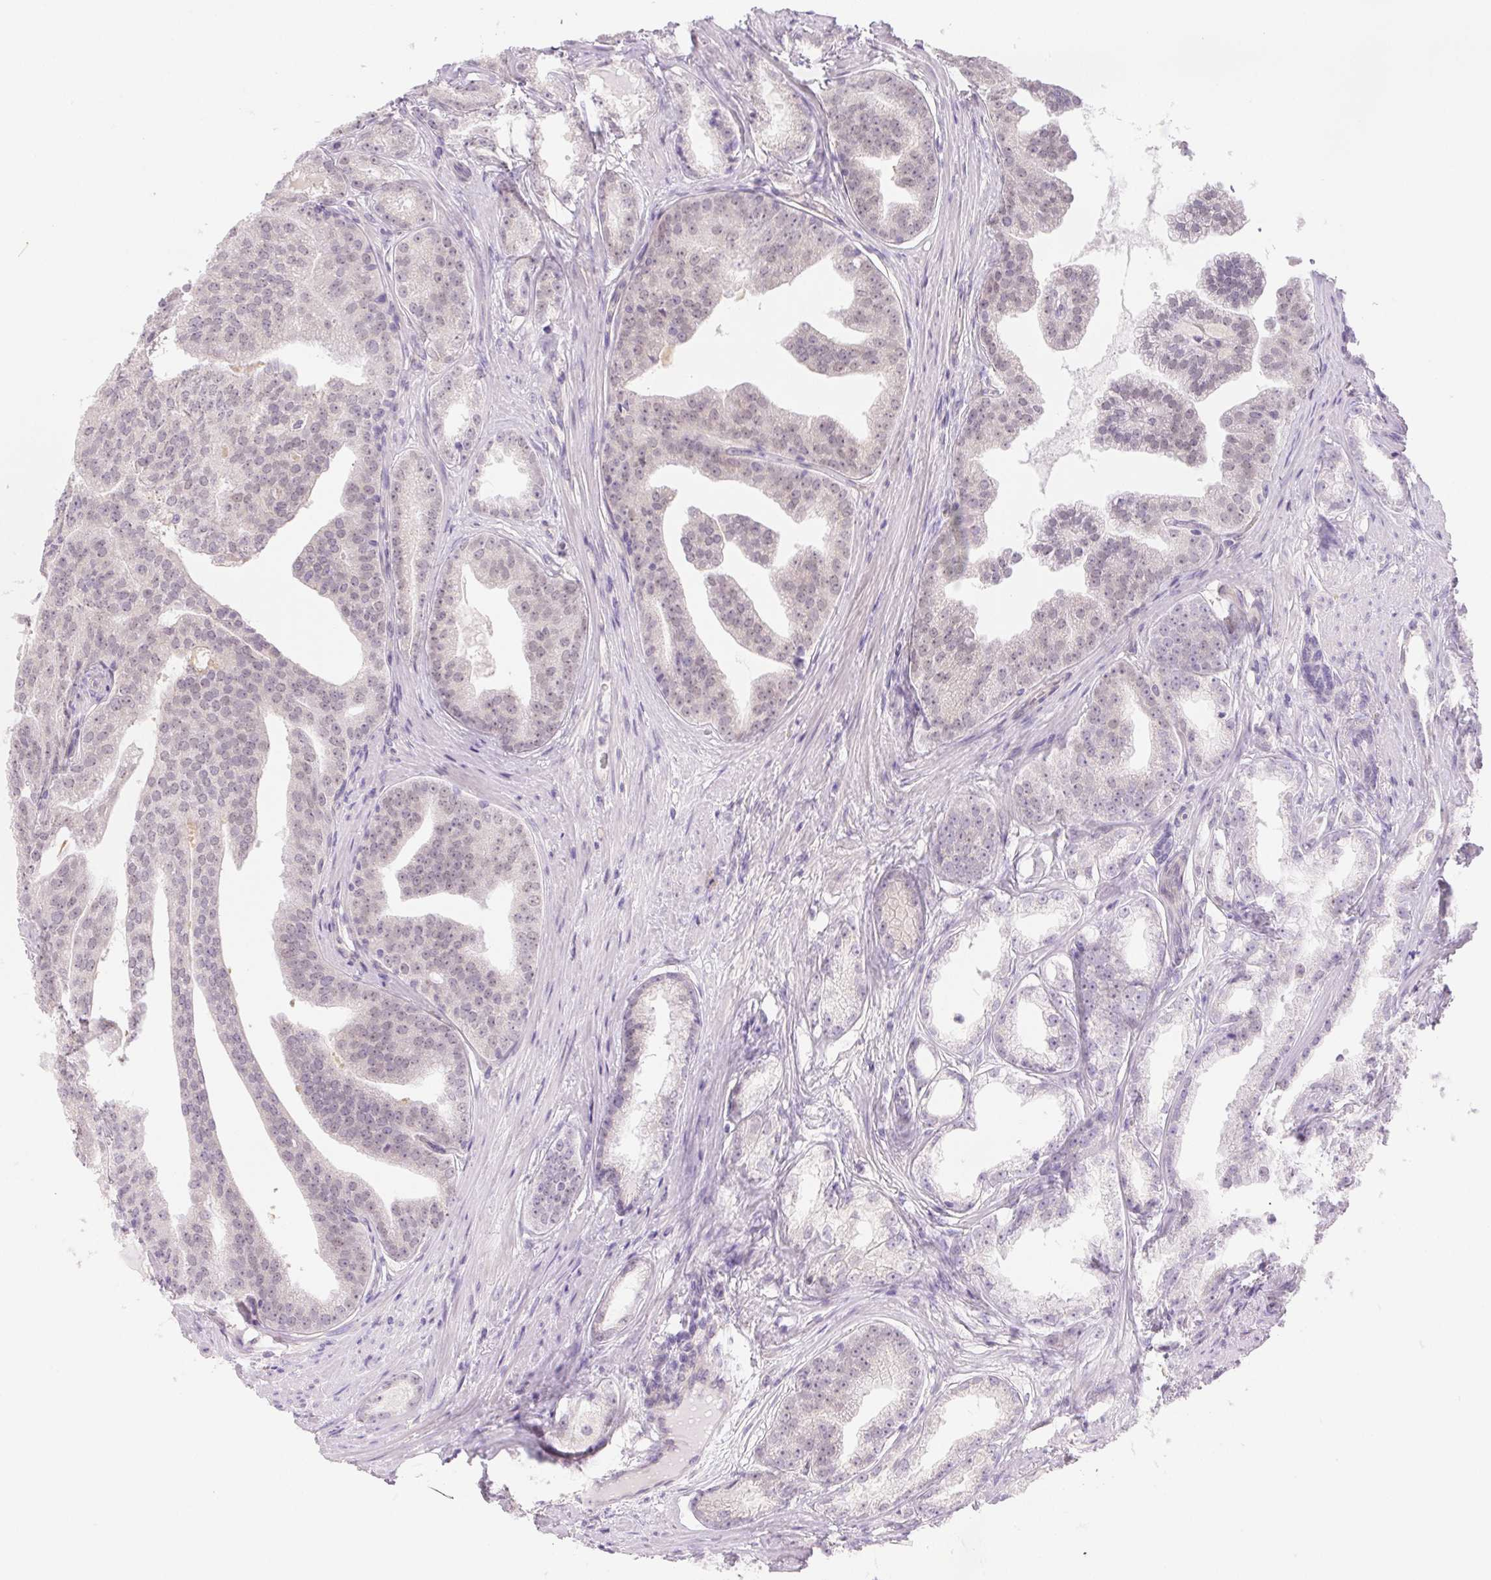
{"staining": {"intensity": "negative", "quantity": "none", "location": "none"}, "tissue": "prostate cancer", "cell_type": "Tumor cells", "image_type": "cancer", "snomed": [{"axis": "morphology", "description": "Adenocarcinoma, Low grade"}, {"axis": "topography", "description": "Prostate"}], "caption": "Immunohistochemistry of human prostate low-grade adenocarcinoma reveals no positivity in tumor cells. (DAB immunohistochemistry visualized using brightfield microscopy, high magnification).", "gene": "CTNND2", "patient": {"sex": "male", "age": 65}}